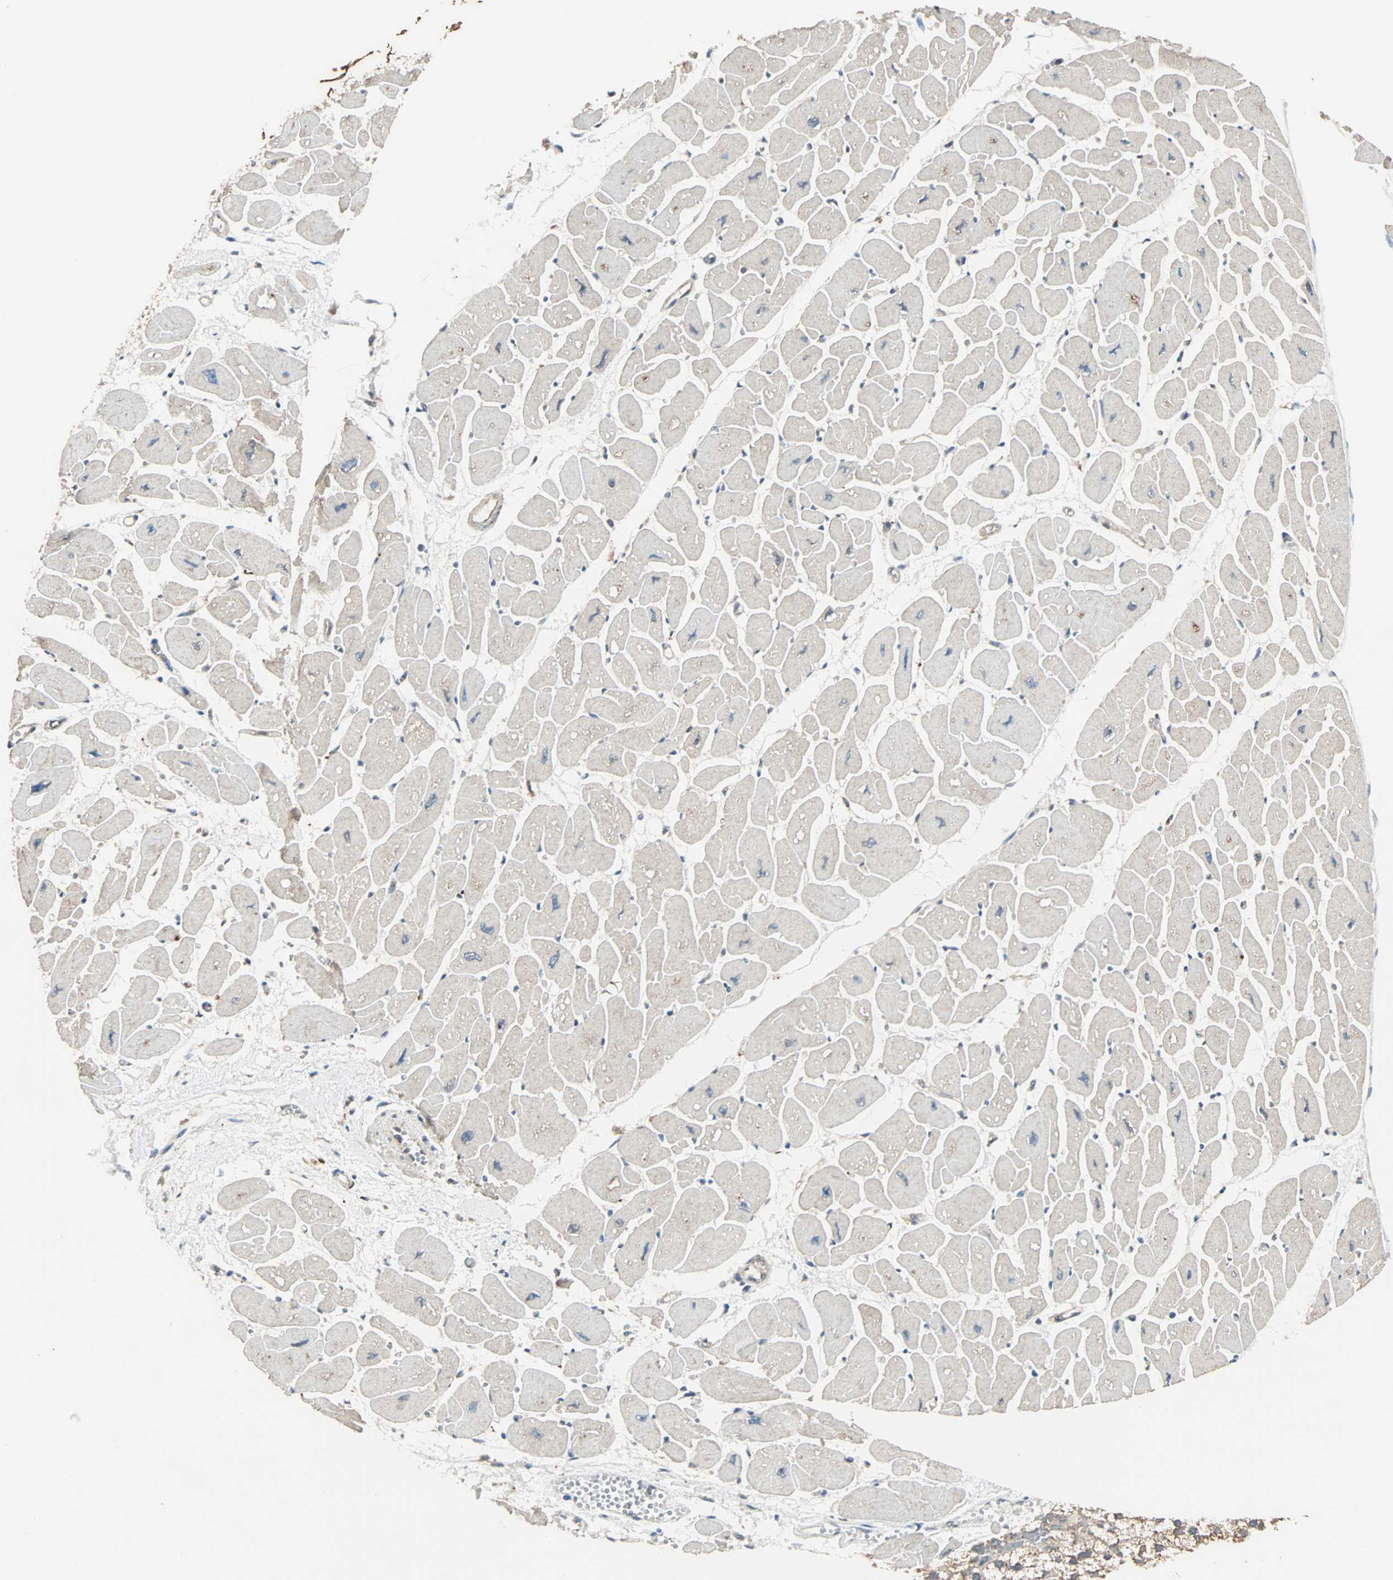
{"staining": {"intensity": "weak", "quantity": "<25%", "location": "cytoplasmic/membranous"}, "tissue": "heart muscle", "cell_type": "Cardiomyocytes", "image_type": "normal", "snomed": [{"axis": "morphology", "description": "Normal tissue, NOS"}, {"axis": "topography", "description": "Heart"}], "caption": "A micrograph of human heart muscle is negative for staining in cardiomyocytes. (Brightfield microscopy of DAB immunohistochemistry (IHC) at high magnification).", "gene": "MAP3K21", "patient": {"sex": "female", "age": 54}}